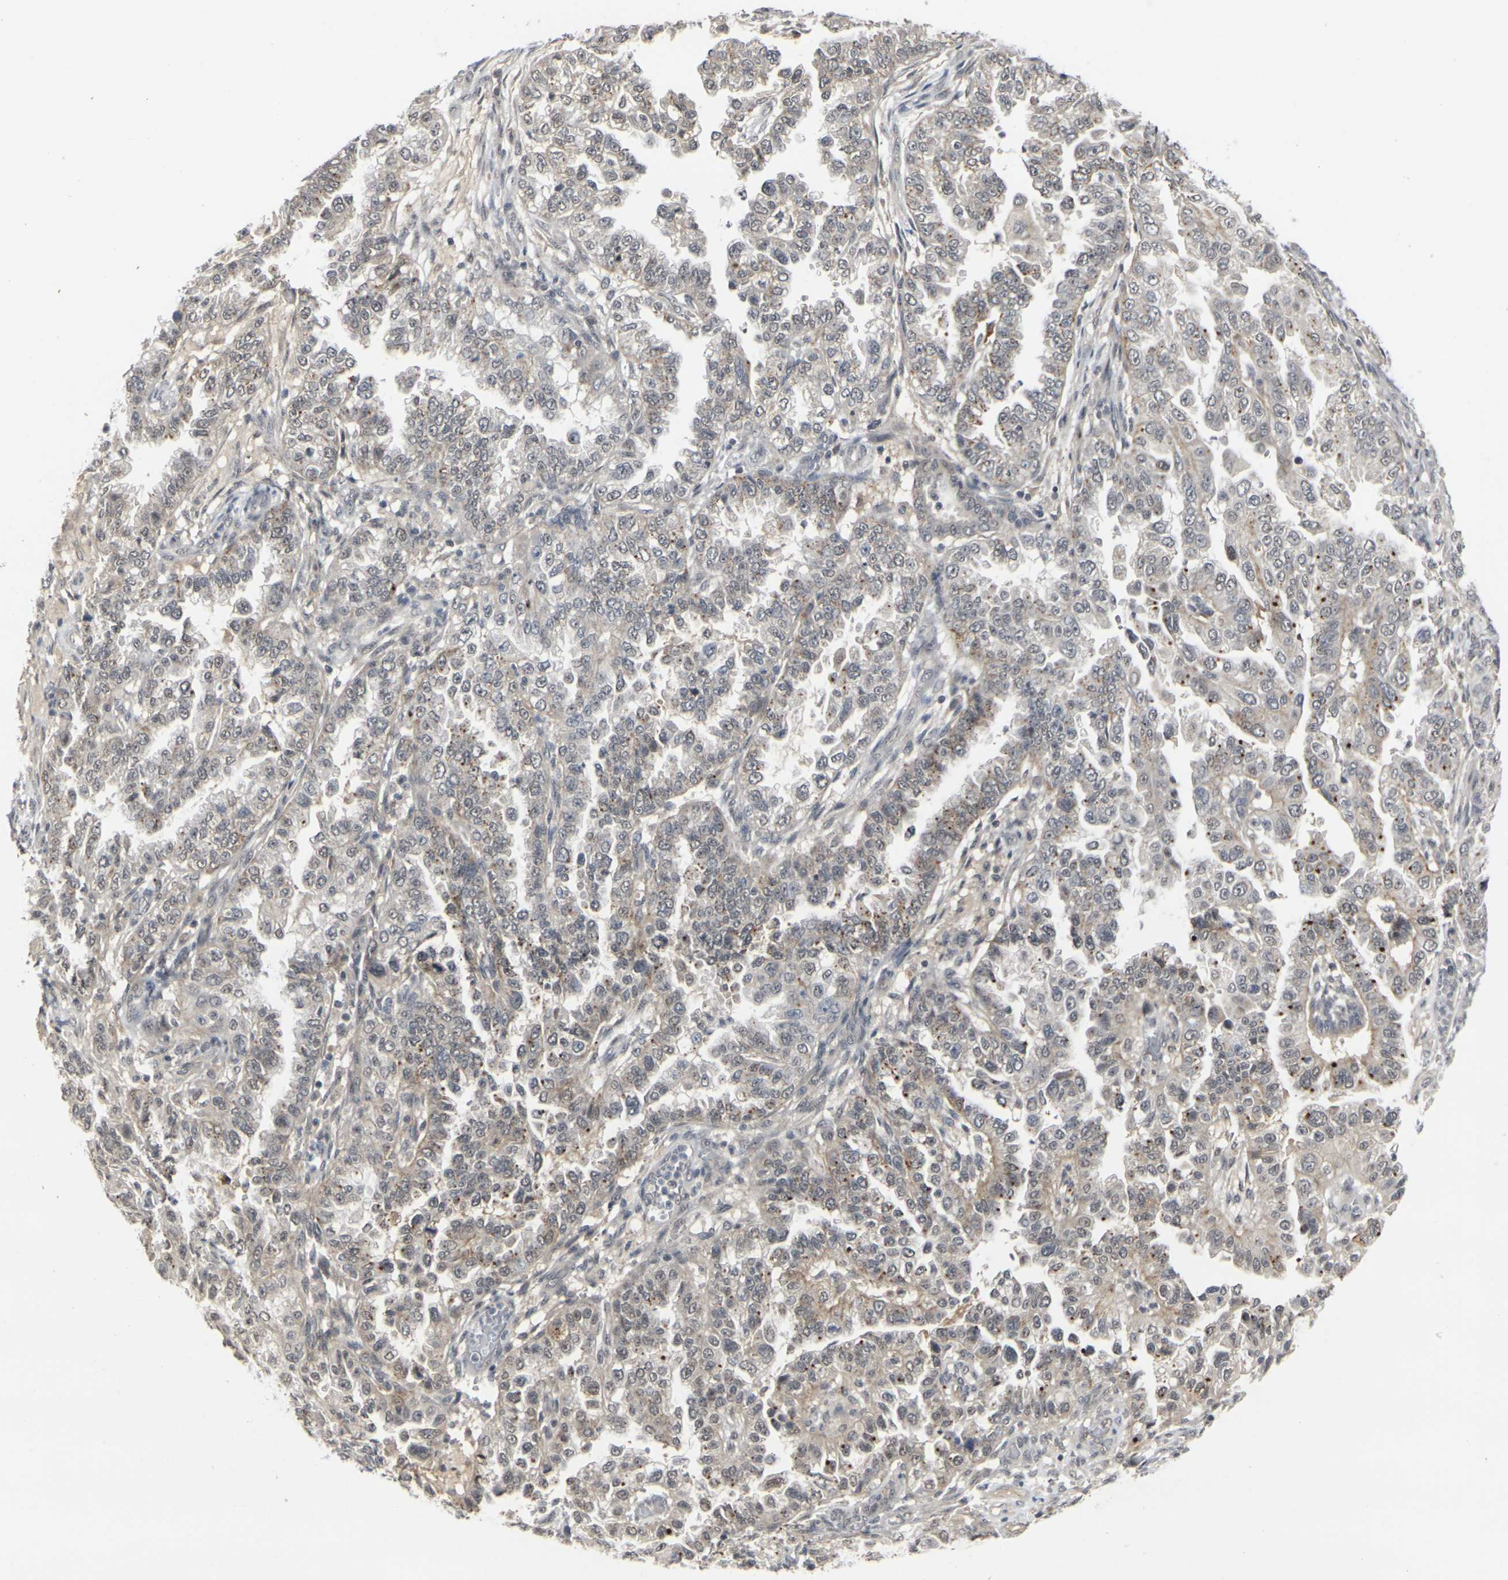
{"staining": {"intensity": "weak", "quantity": "25%-75%", "location": "cytoplasmic/membranous,nuclear"}, "tissue": "endometrial cancer", "cell_type": "Tumor cells", "image_type": "cancer", "snomed": [{"axis": "morphology", "description": "Adenocarcinoma, NOS"}, {"axis": "topography", "description": "Endometrium"}], "caption": "Brown immunohistochemical staining in endometrial adenocarcinoma displays weak cytoplasmic/membranous and nuclear positivity in about 25%-75% of tumor cells. The protein of interest is stained brown, and the nuclei are stained in blue (DAB IHC with brightfield microscopy, high magnification).", "gene": "GPR19", "patient": {"sex": "female", "age": 85}}